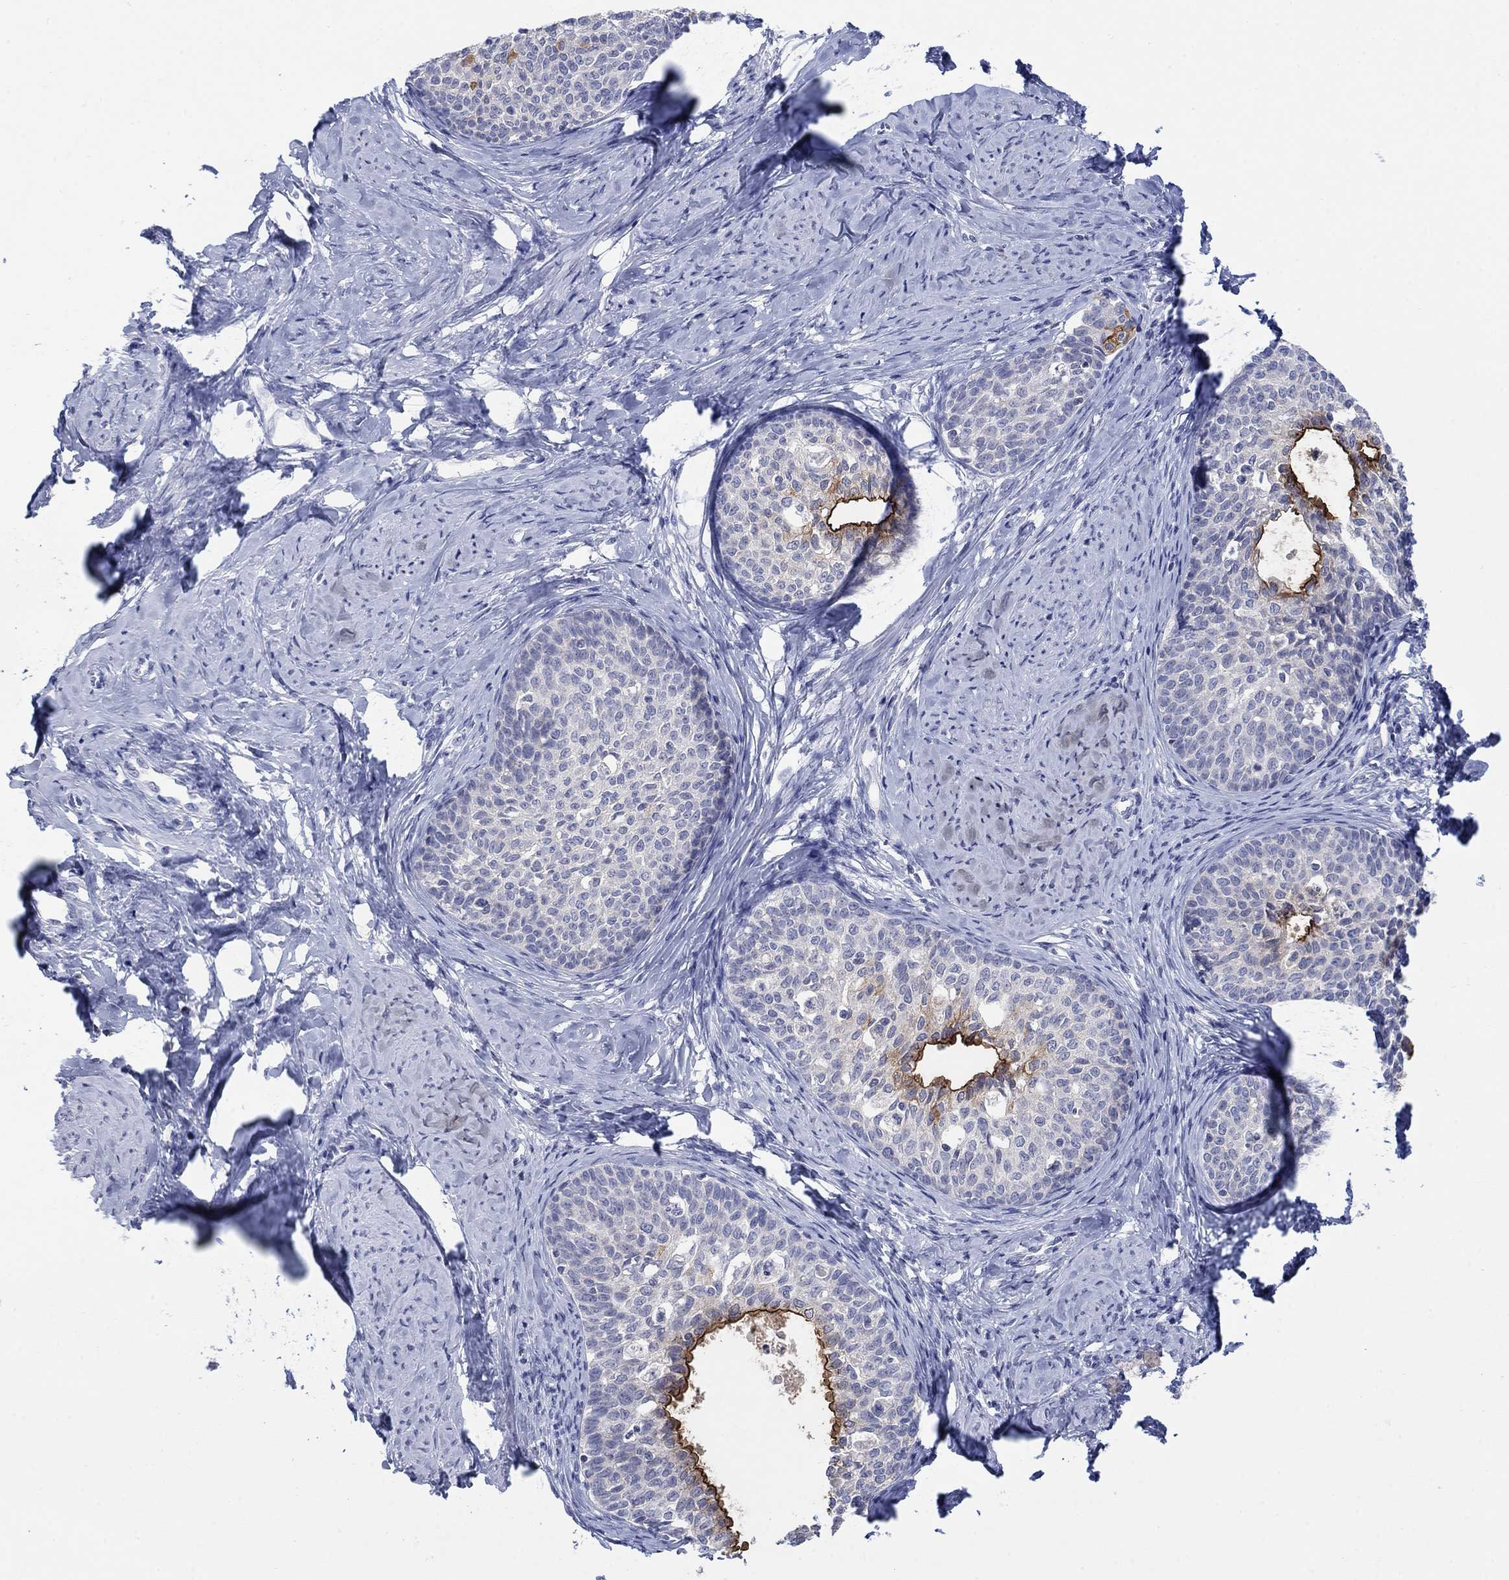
{"staining": {"intensity": "strong", "quantity": "<25%", "location": "cytoplasmic/membranous"}, "tissue": "cervical cancer", "cell_type": "Tumor cells", "image_type": "cancer", "snomed": [{"axis": "morphology", "description": "Squamous cell carcinoma, NOS"}, {"axis": "topography", "description": "Cervix"}], "caption": "Cervical cancer stained with IHC reveals strong cytoplasmic/membranous expression in about <25% of tumor cells. (brown staining indicates protein expression, while blue staining denotes nuclei).", "gene": "FER1L6", "patient": {"sex": "female", "age": 51}}